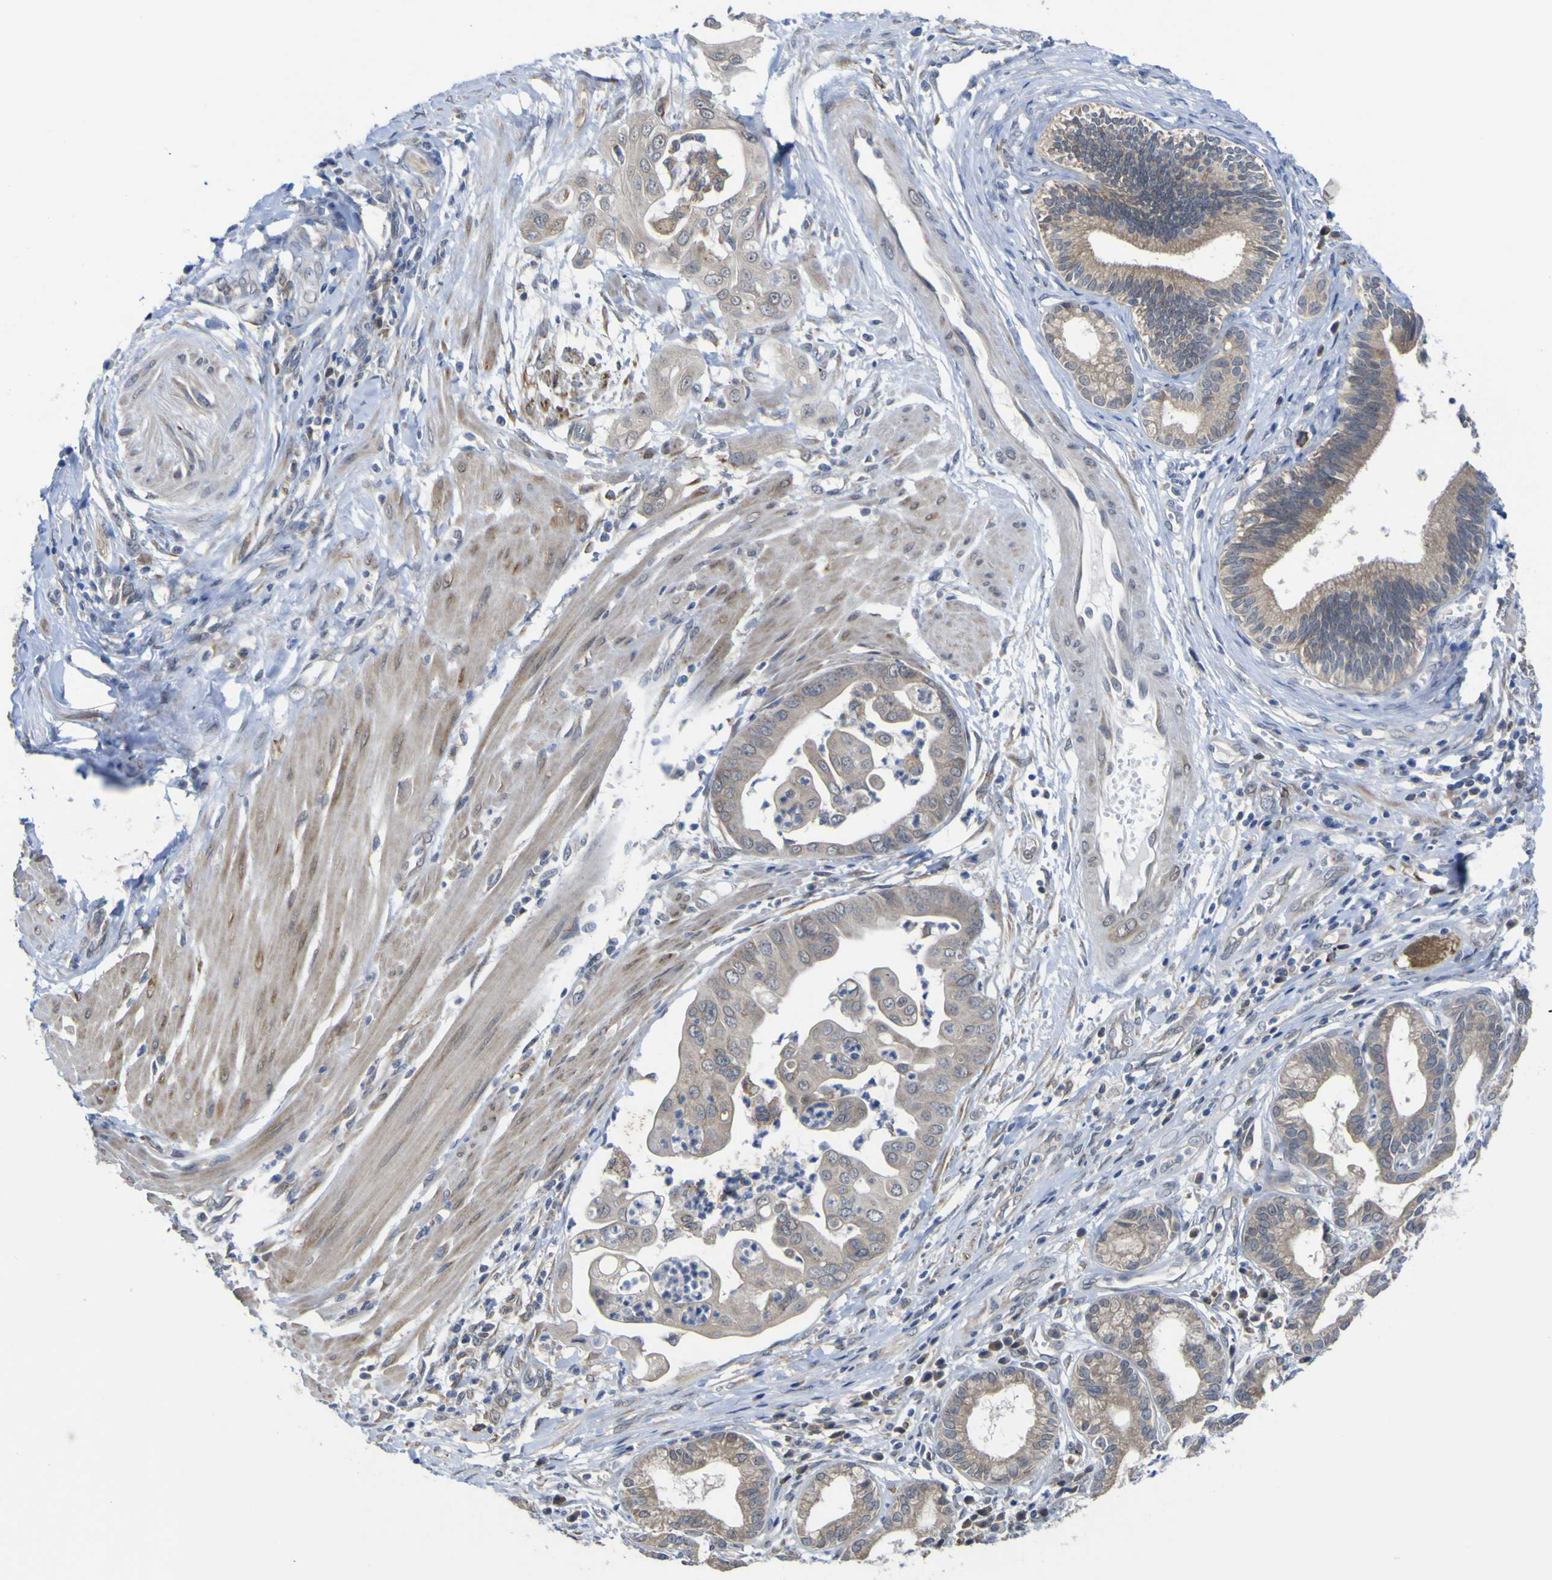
{"staining": {"intensity": "weak", "quantity": "25%-75%", "location": "cytoplasmic/membranous"}, "tissue": "pancreatic cancer", "cell_type": "Tumor cells", "image_type": "cancer", "snomed": [{"axis": "morphology", "description": "Adenocarcinoma, NOS"}, {"axis": "topography", "description": "Pancreas"}], "caption": "Weak cytoplasmic/membranous expression for a protein is seen in approximately 25%-75% of tumor cells of pancreatic cancer using IHC.", "gene": "TNFRSF11A", "patient": {"sex": "female", "age": 75}}